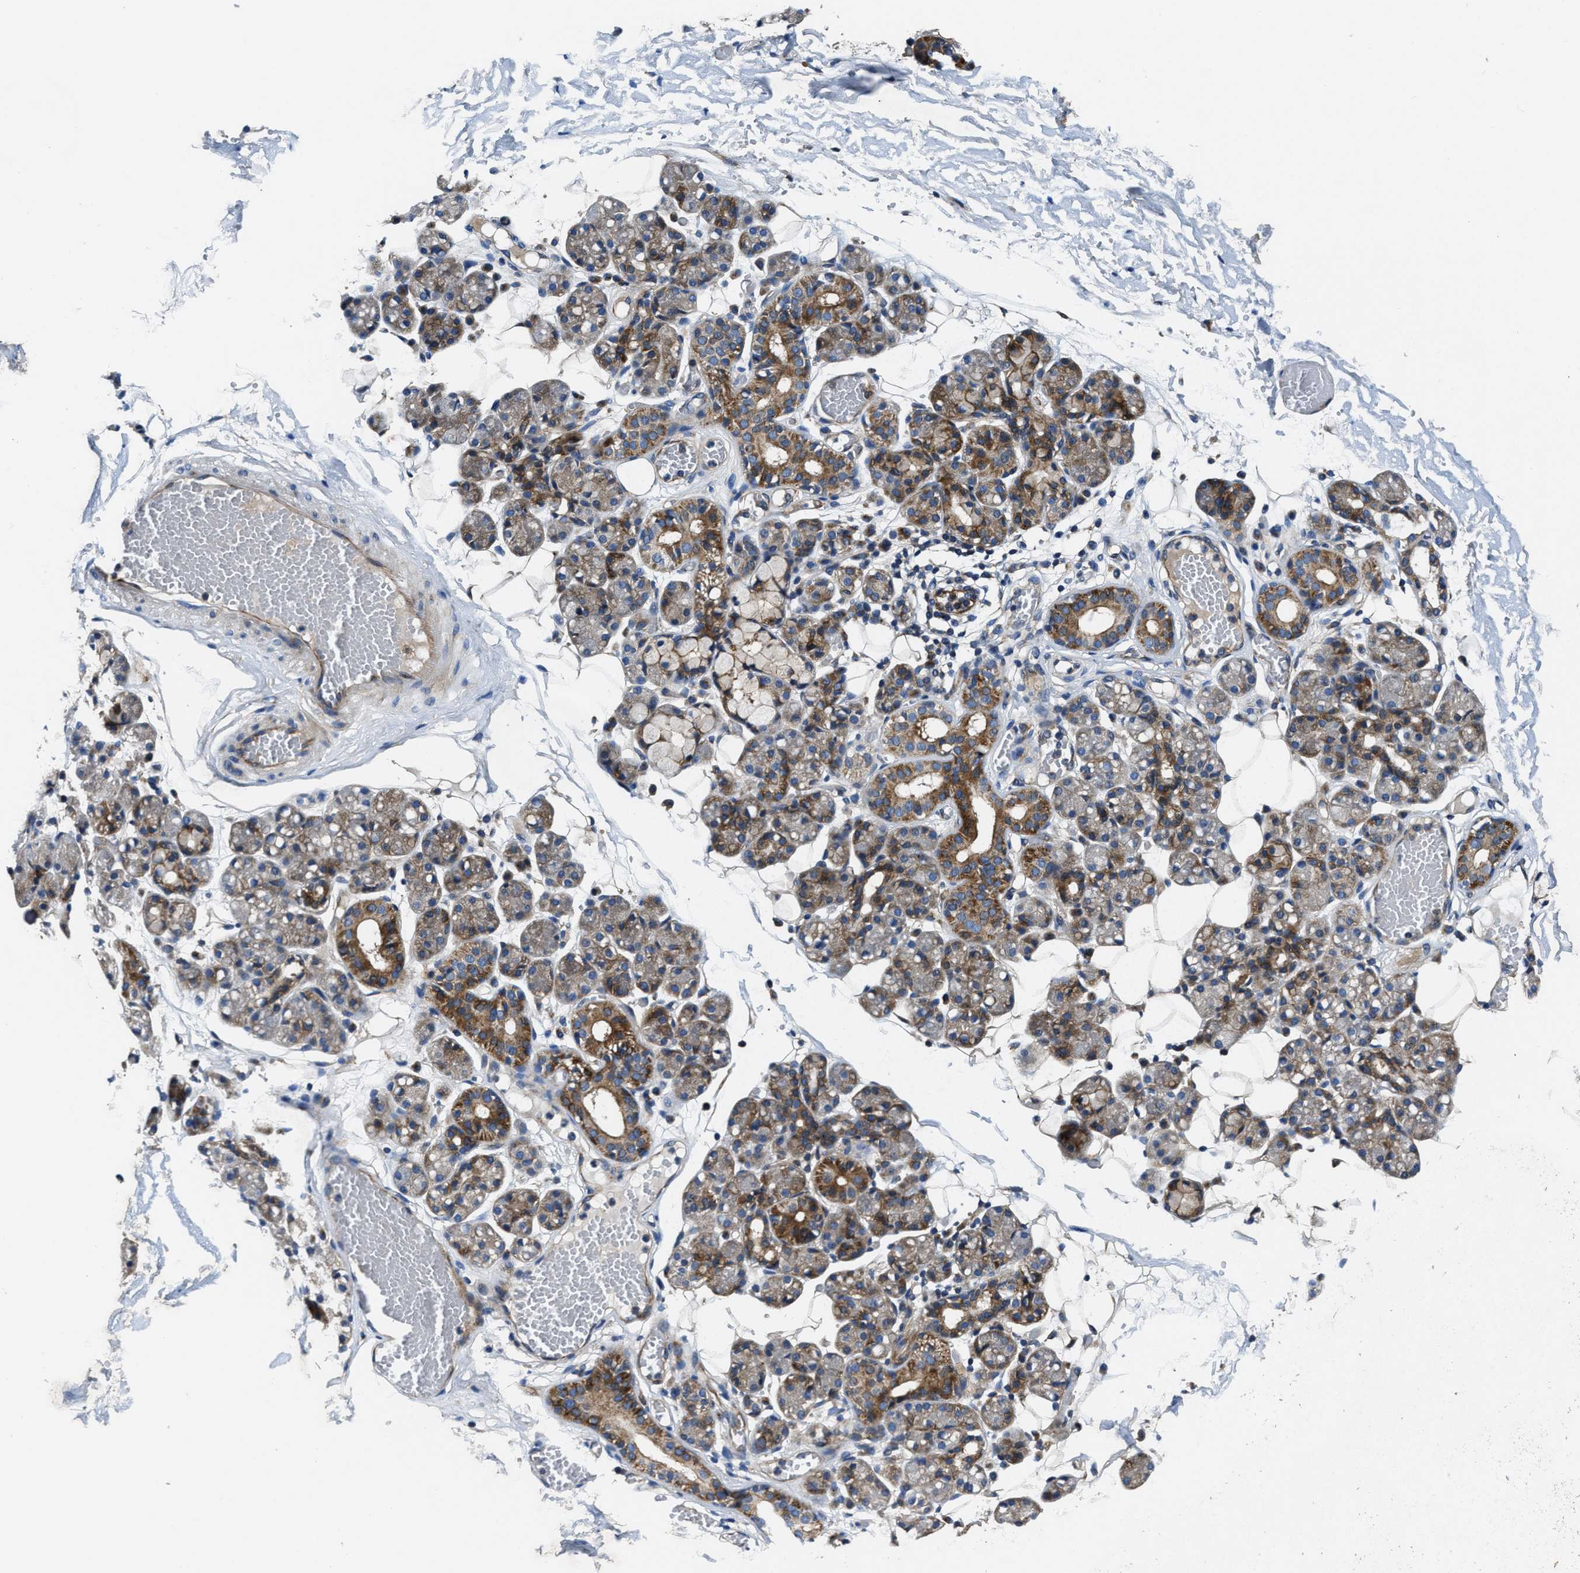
{"staining": {"intensity": "moderate", "quantity": "25%-75%", "location": "cytoplasmic/membranous"}, "tissue": "salivary gland", "cell_type": "Glandular cells", "image_type": "normal", "snomed": [{"axis": "morphology", "description": "Normal tissue, NOS"}, {"axis": "topography", "description": "Salivary gland"}], "caption": "Immunohistochemical staining of benign salivary gland reveals medium levels of moderate cytoplasmic/membranous positivity in about 25%-75% of glandular cells.", "gene": "PTAR1", "patient": {"sex": "male", "age": 63}}